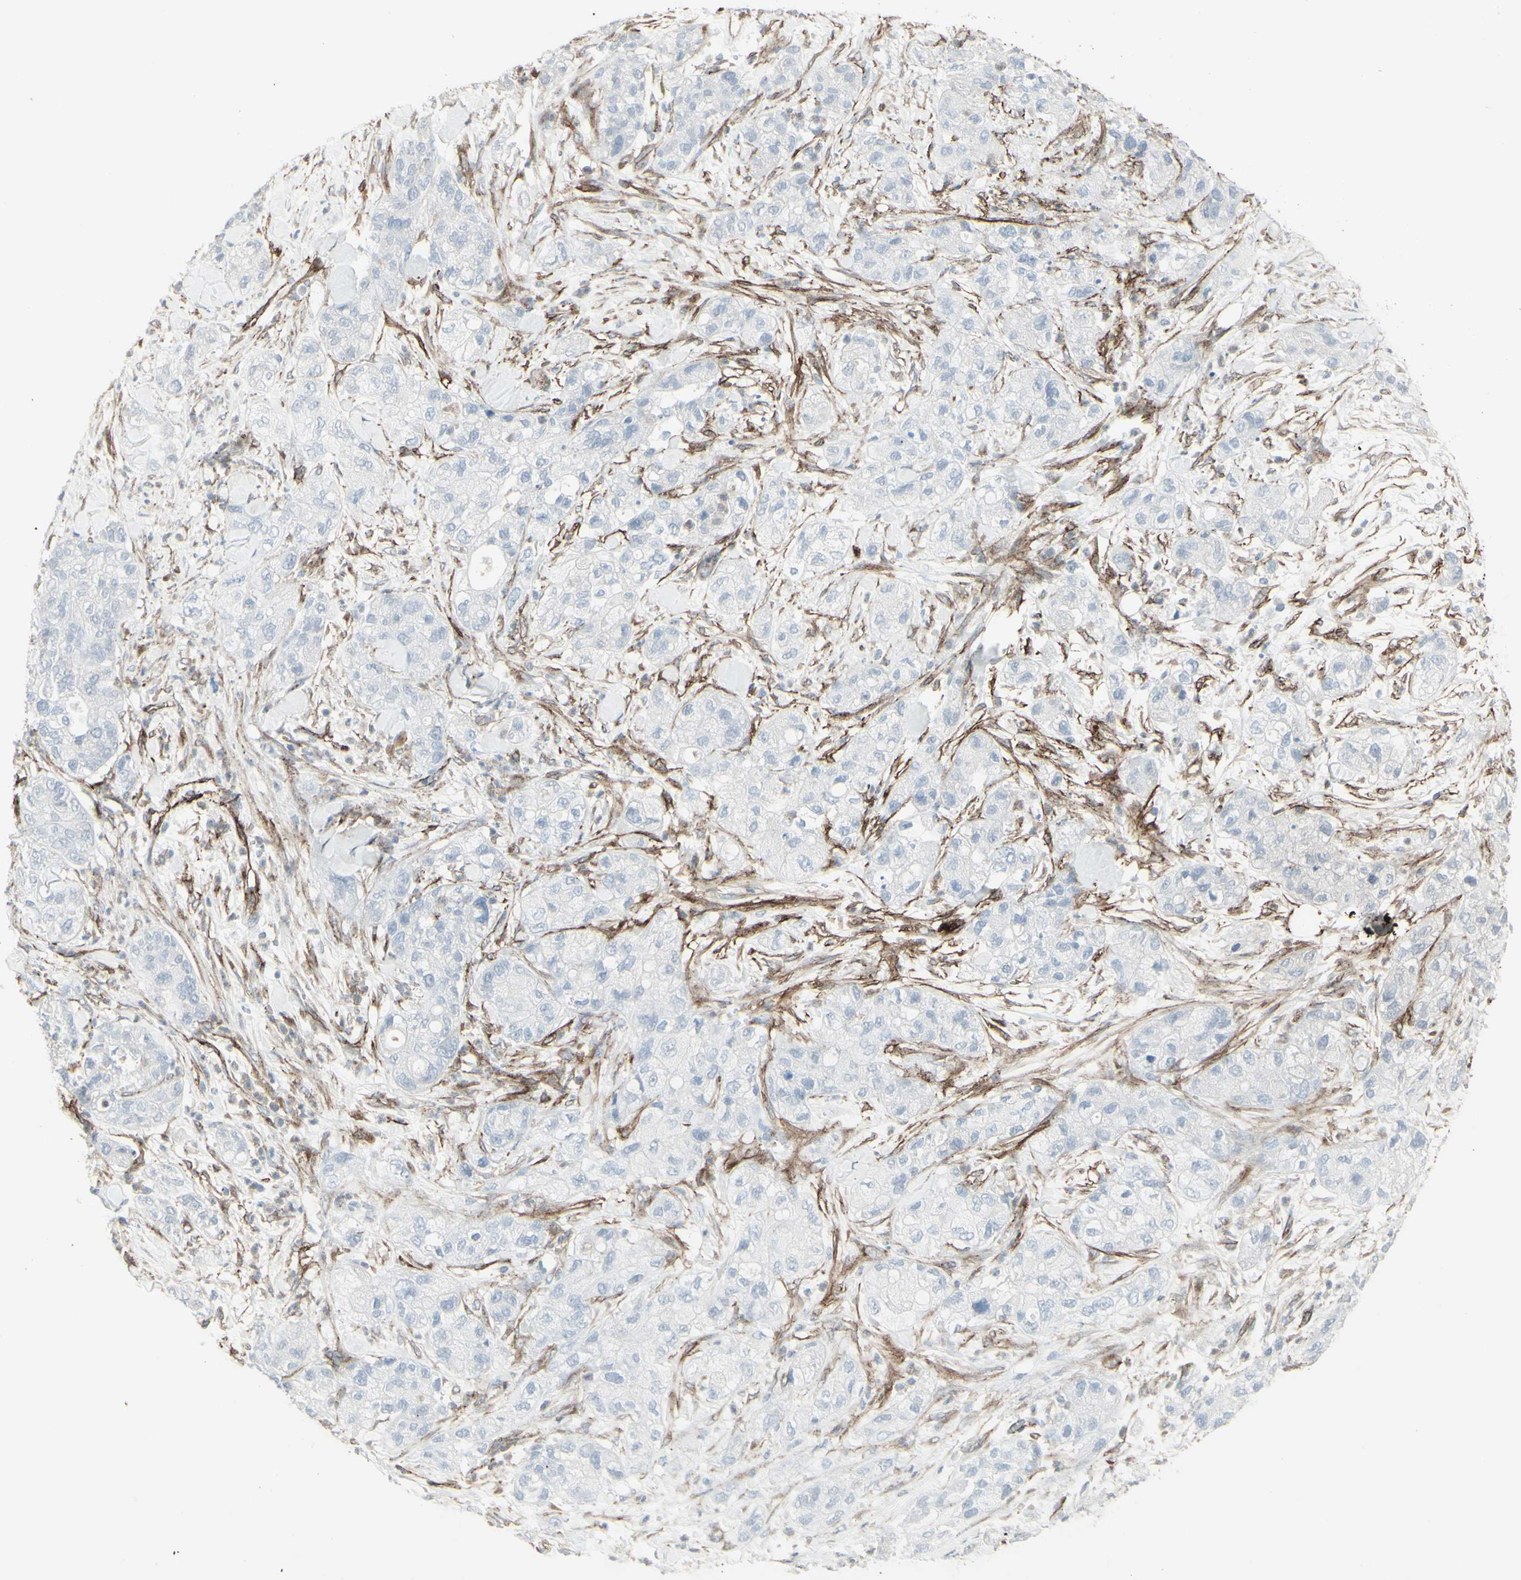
{"staining": {"intensity": "negative", "quantity": "none", "location": "none"}, "tissue": "pancreatic cancer", "cell_type": "Tumor cells", "image_type": "cancer", "snomed": [{"axis": "morphology", "description": "Adenocarcinoma, NOS"}, {"axis": "topography", "description": "Pancreas"}], "caption": "This is an immunohistochemistry (IHC) photomicrograph of human pancreatic adenocarcinoma. There is no expression in tumor cells.", "gene": "GJA1", "patient": {"sex": "female", "age": 78}}